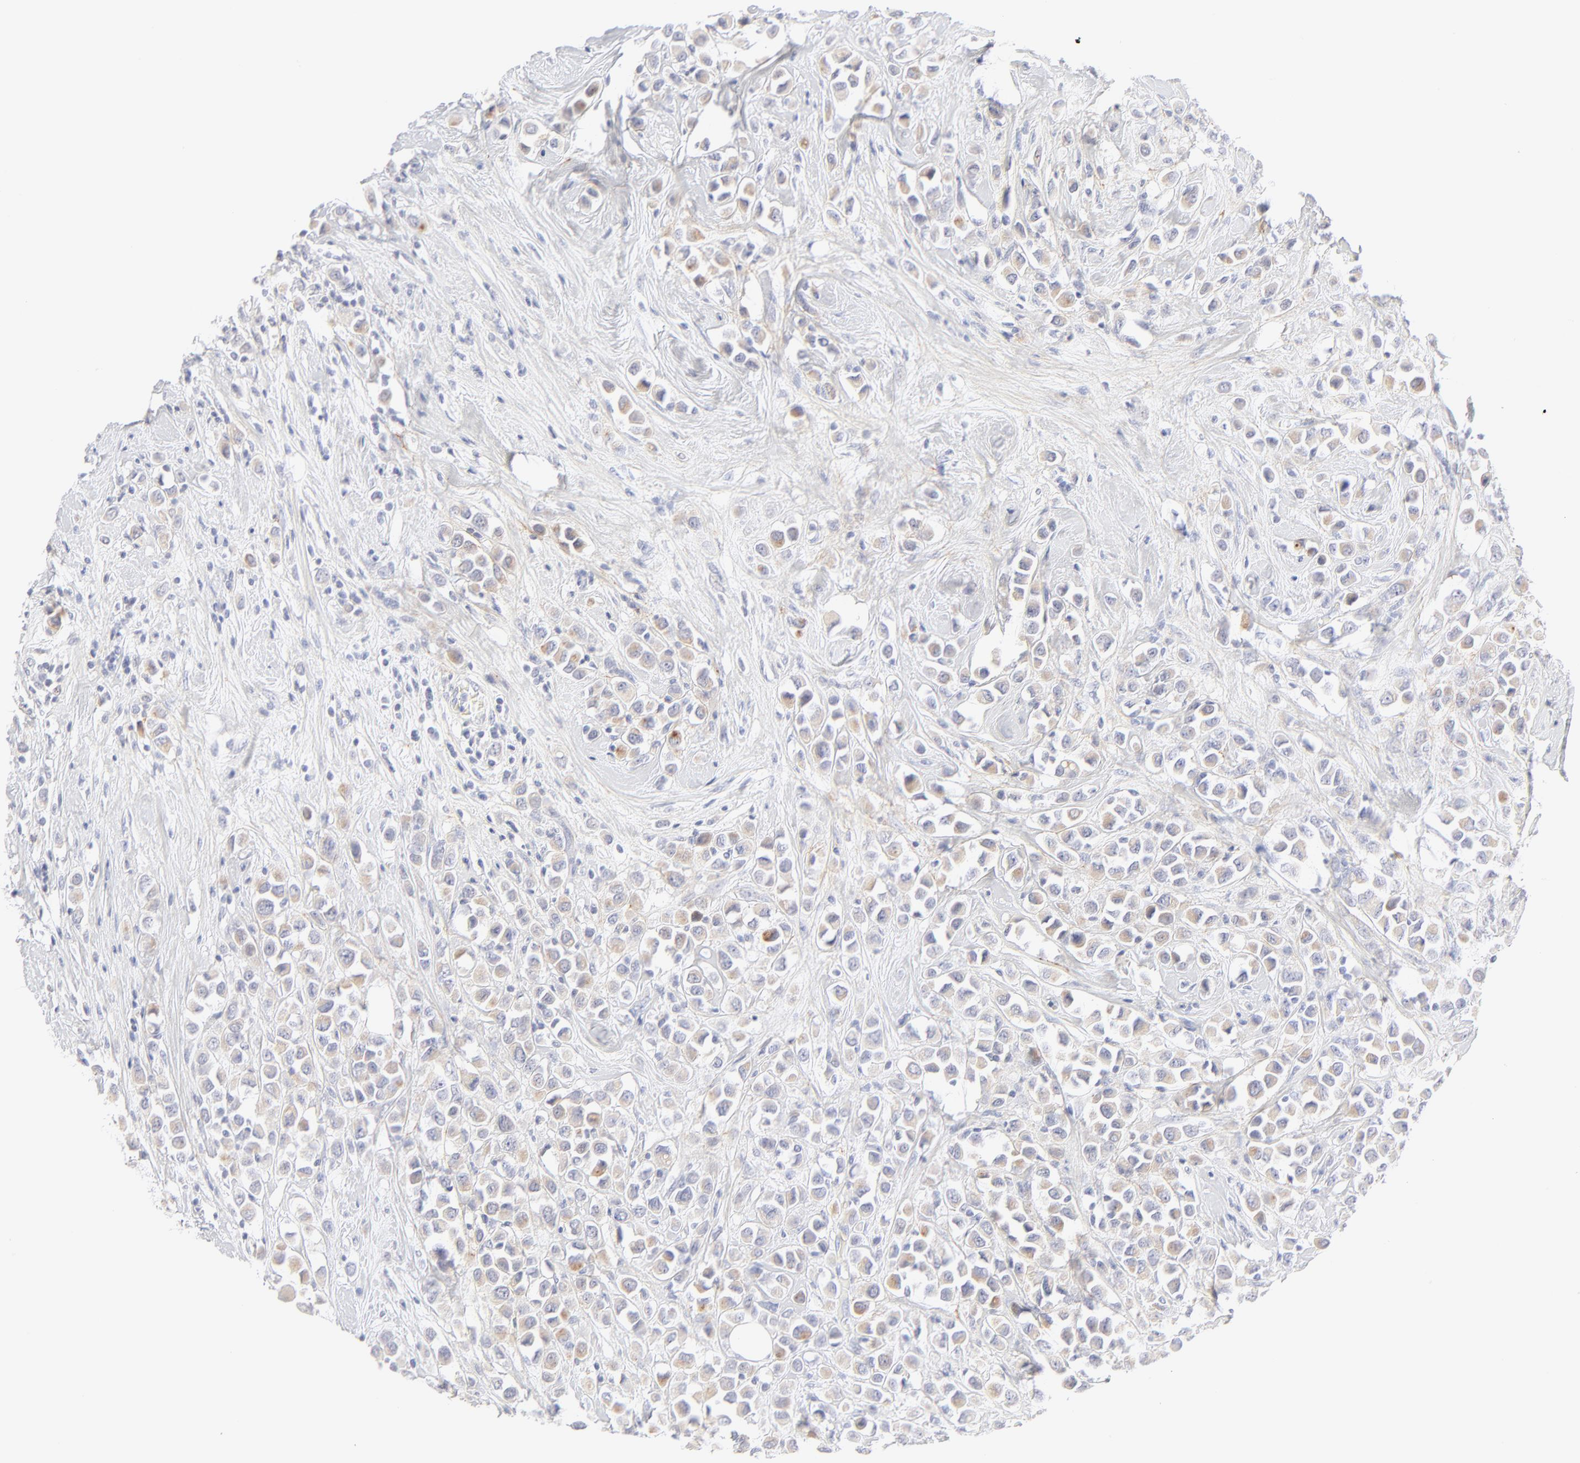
{"staining": {"intensity": "weak", "quantity": "25%-75%", "location": "cytoplasmic/membranous"}, "tissue": "breast cancer", "cell_type": "Tumor cells", "image_type": "cancer", "snomed": [{"axis": "morphology", "description": "Duct carcinoma"}, {"axis": "topography", "description": "Breast"}], "caption": "Brown immunohistochemical staining in intraductal carcinoma (breast) exhibits weak cytoplasmic/membranous expression in about 25%-75% of tumor cells. Nuclei are stained in blue.", "gene": "NPNT", "patient": {"sex": "female", "age": 61}}